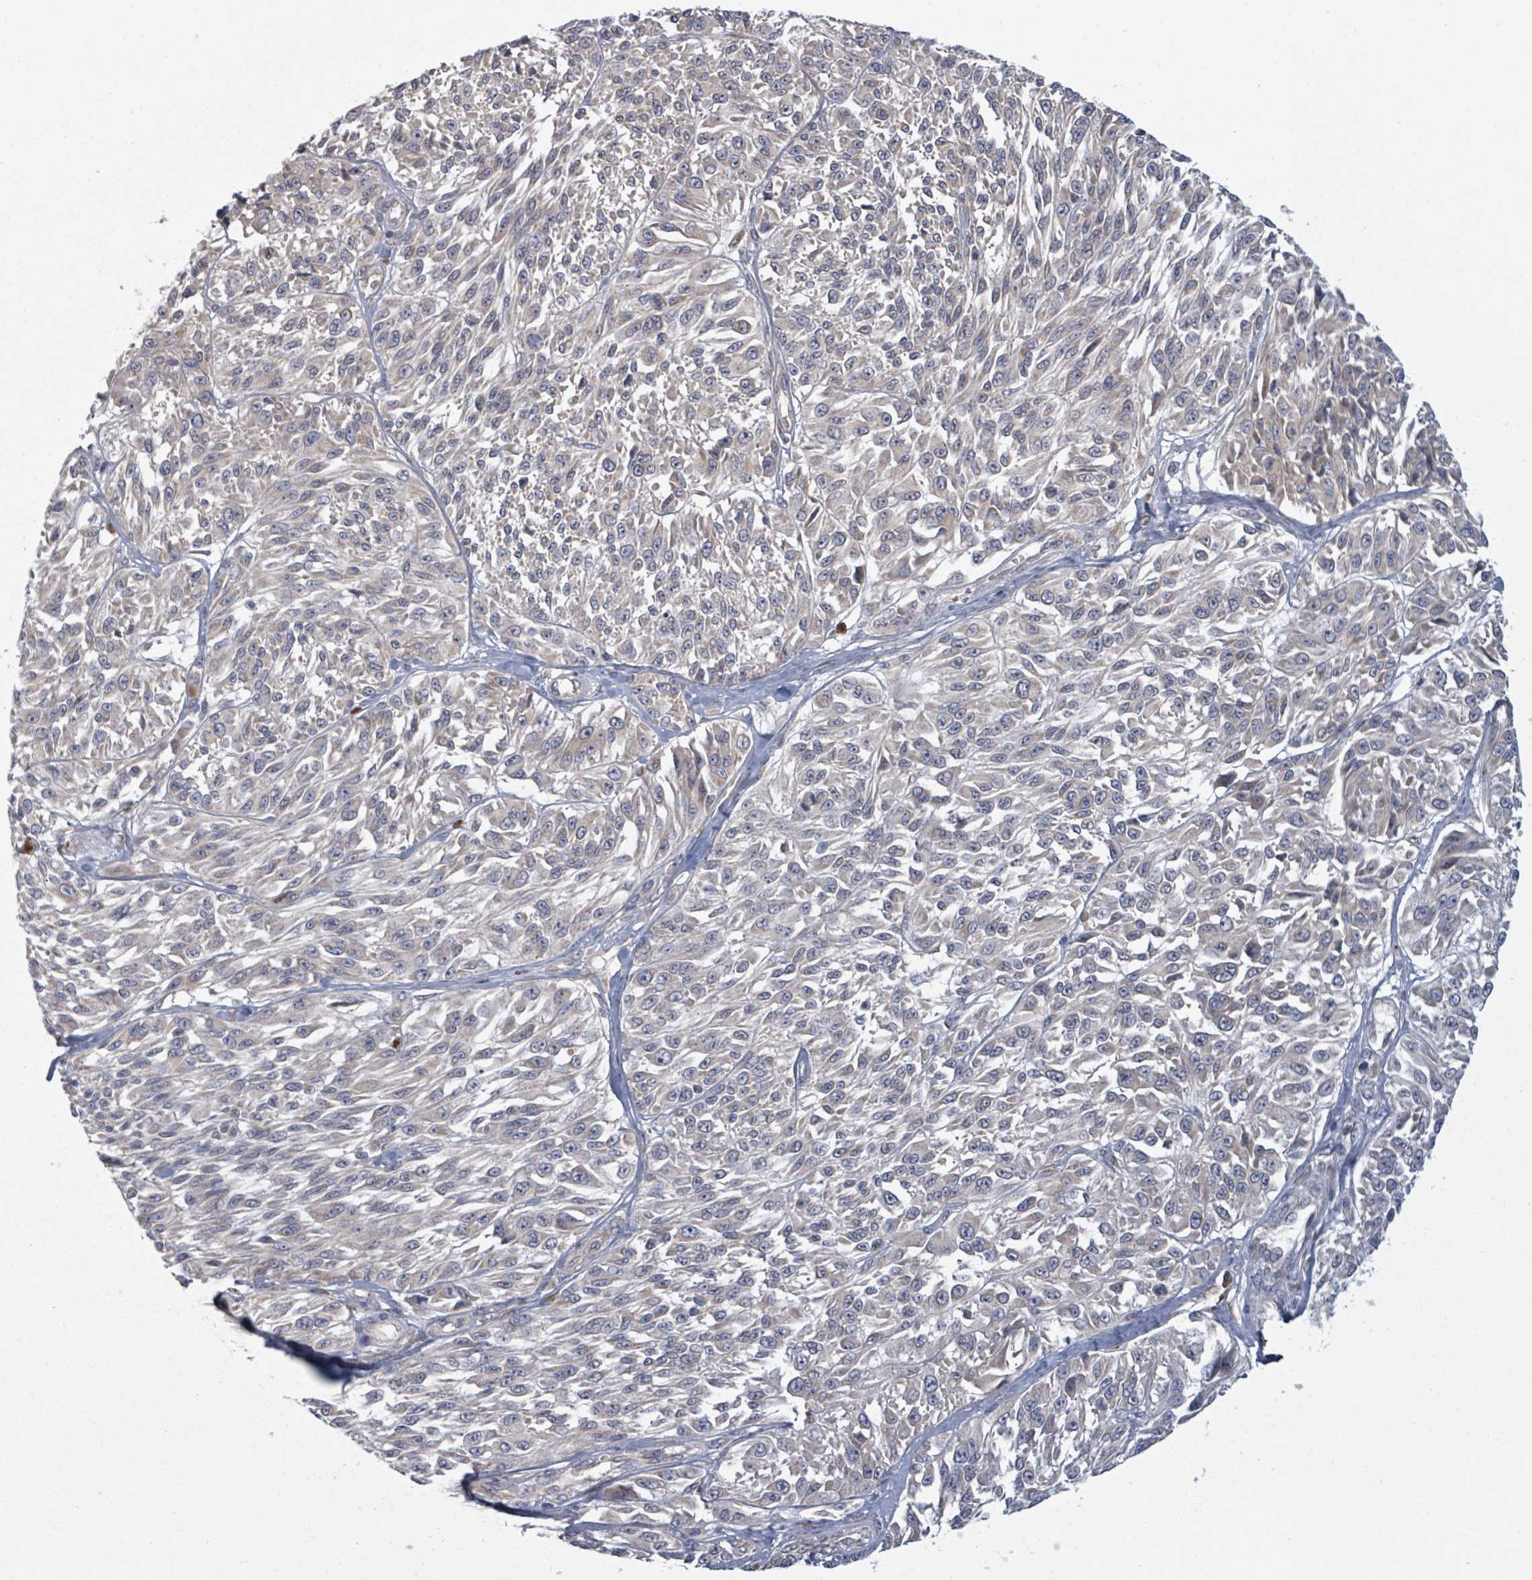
{"staining": {"intensity": "negative", "quantity": "none", "location": "none"}, "tissue": "melanoma", "cell_type": "Tumor cells", "image_type": "cancer", "snomed": [{"axis": "morphology", "description": "Malignant melanoma, NOS"}, {"axis": "topography", "description": "Skin"}], "caption": "Tumor cells show no significant positivity in malignant melanoma.", "gene": "FKBP1A", "patient": {"sex": "male", "age": 94}}